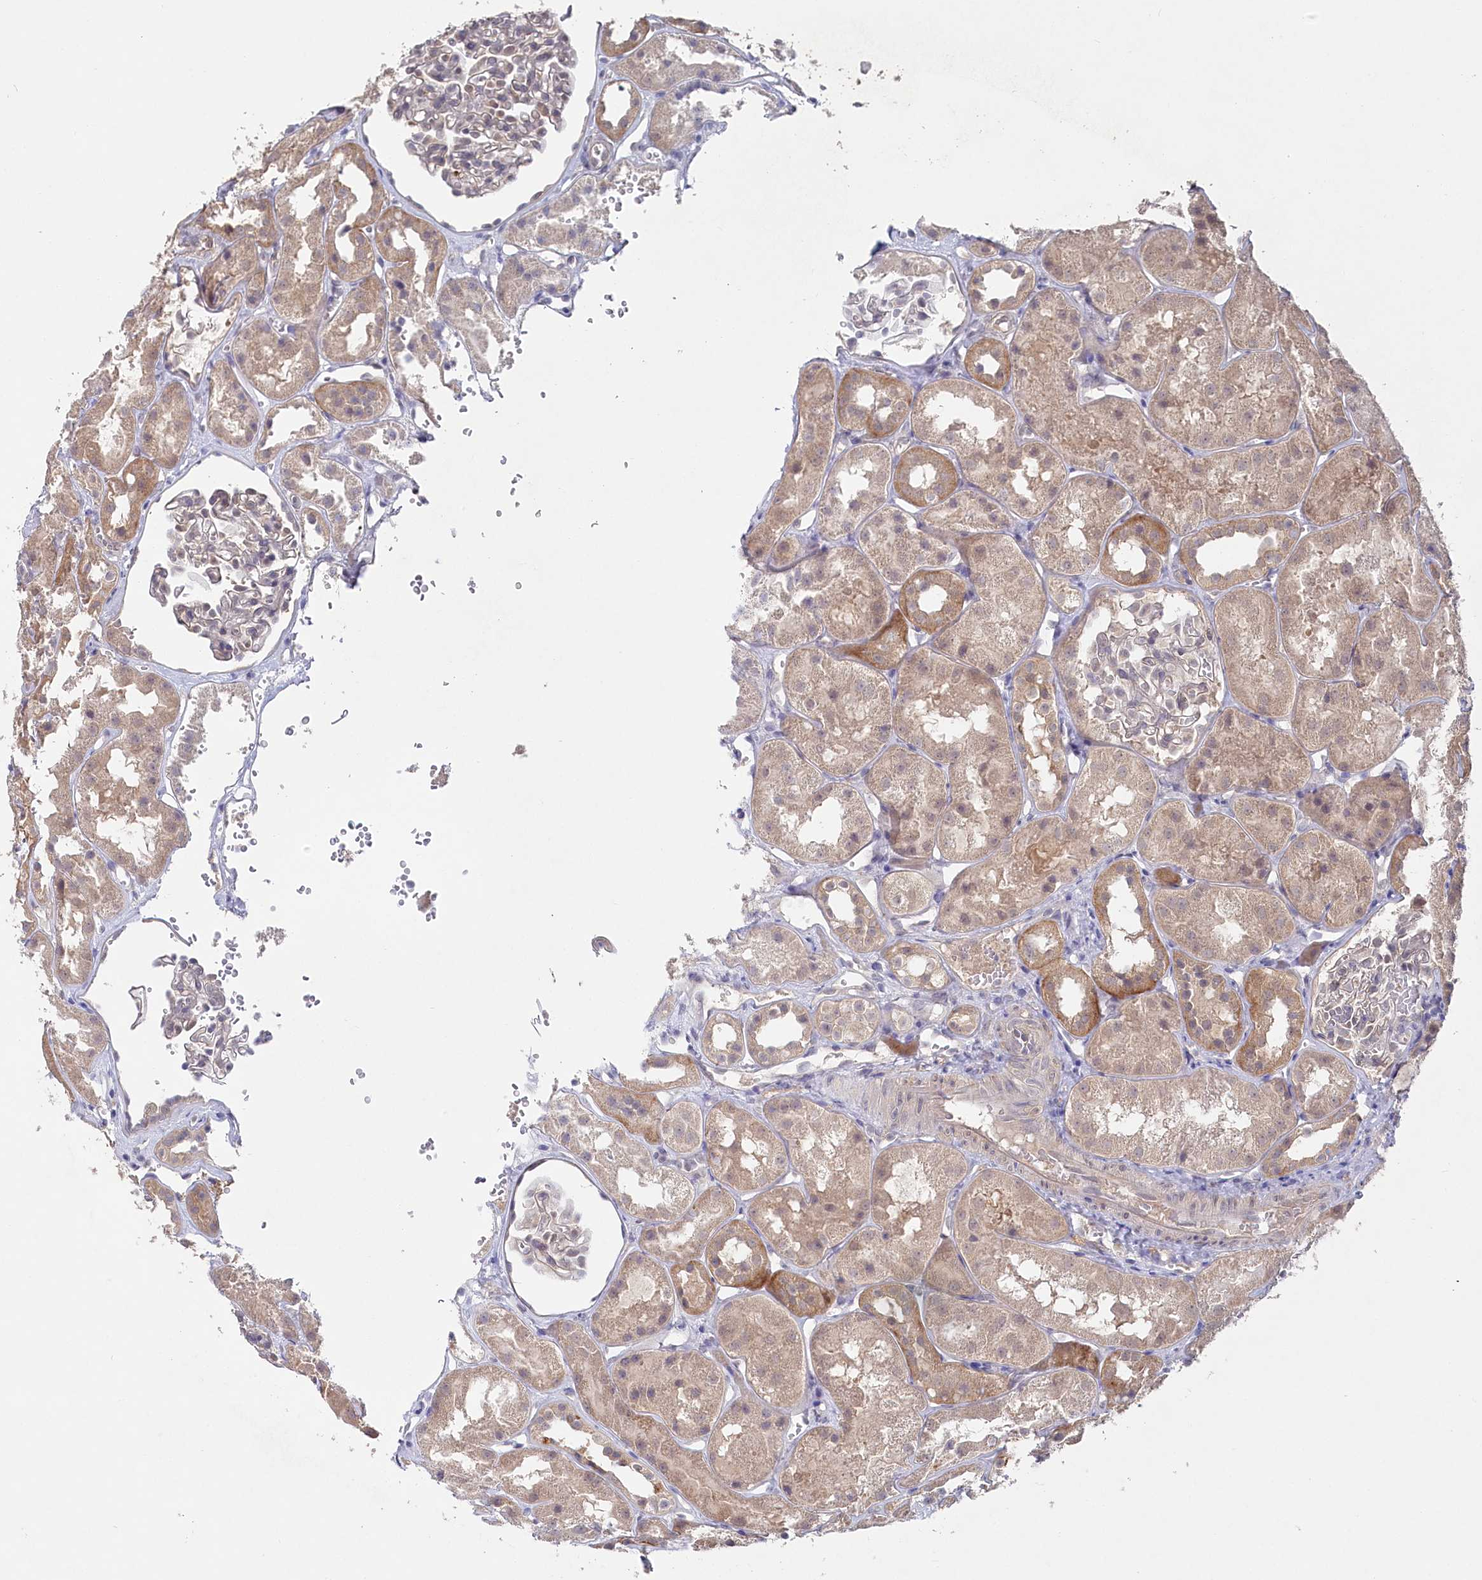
{"staining": {"intensity": "weak", "quantity": "<25%", "location": "cytoplasmic/membranous"}, "tissue": "kidney", "cell_type": "Cells in glomeruli", "image_type": "normal", "snomed": [{"axis": "morphology", "description": "Normal tissue, NOS"}, {"axis": "topography", "description": "Kidney"}], "caption": "Immunohistochemistry (IHC) histopathology image of unremarkable kidney: human kidney stained with DAB (3,3'-diaminobenzidine) exhibits no significant protein positivity in cells in glomeruli.", "gene": "AAMDC", "patient": {"sex": "male", "age": 16}}